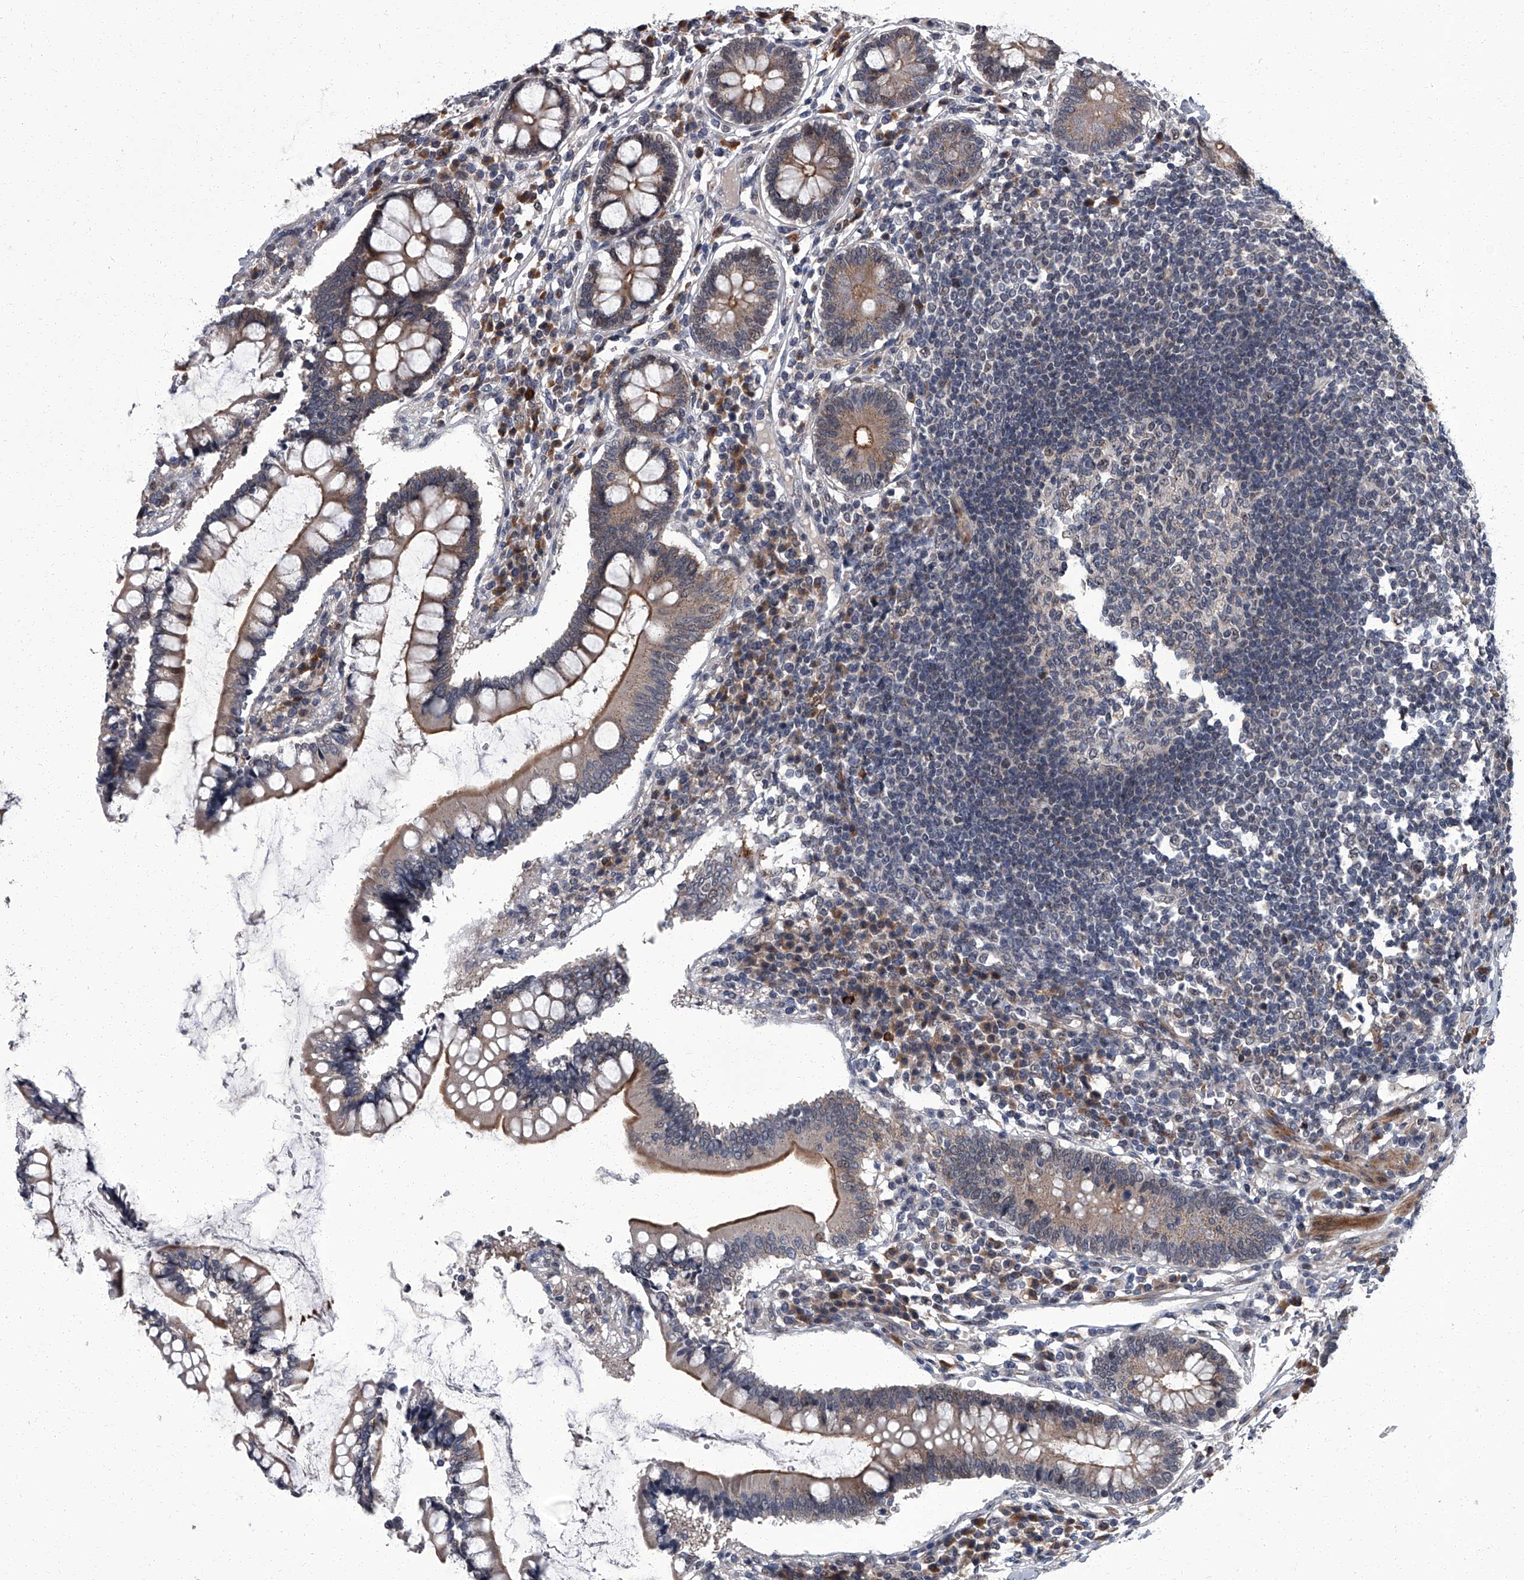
{"staining": {"intensity": "weak", "quantity": ">75%", "location": "cytoplasmic/membranous"}, "tissue": "colon", "cell_type": "Endothelial cells", "image_type": "normal", "snomed": [{"axis": "morphology", "description": "Normal tissue, NOS"}, {"axis": "topography", "description": "Colon"}], "caption": "Protein analysis of normal colon shows weak cytoplasmic/membranous expression in about >75% of endothelial cells.", "gene": "ZNF274", "patient": {"sex": "female", "age": 79}}